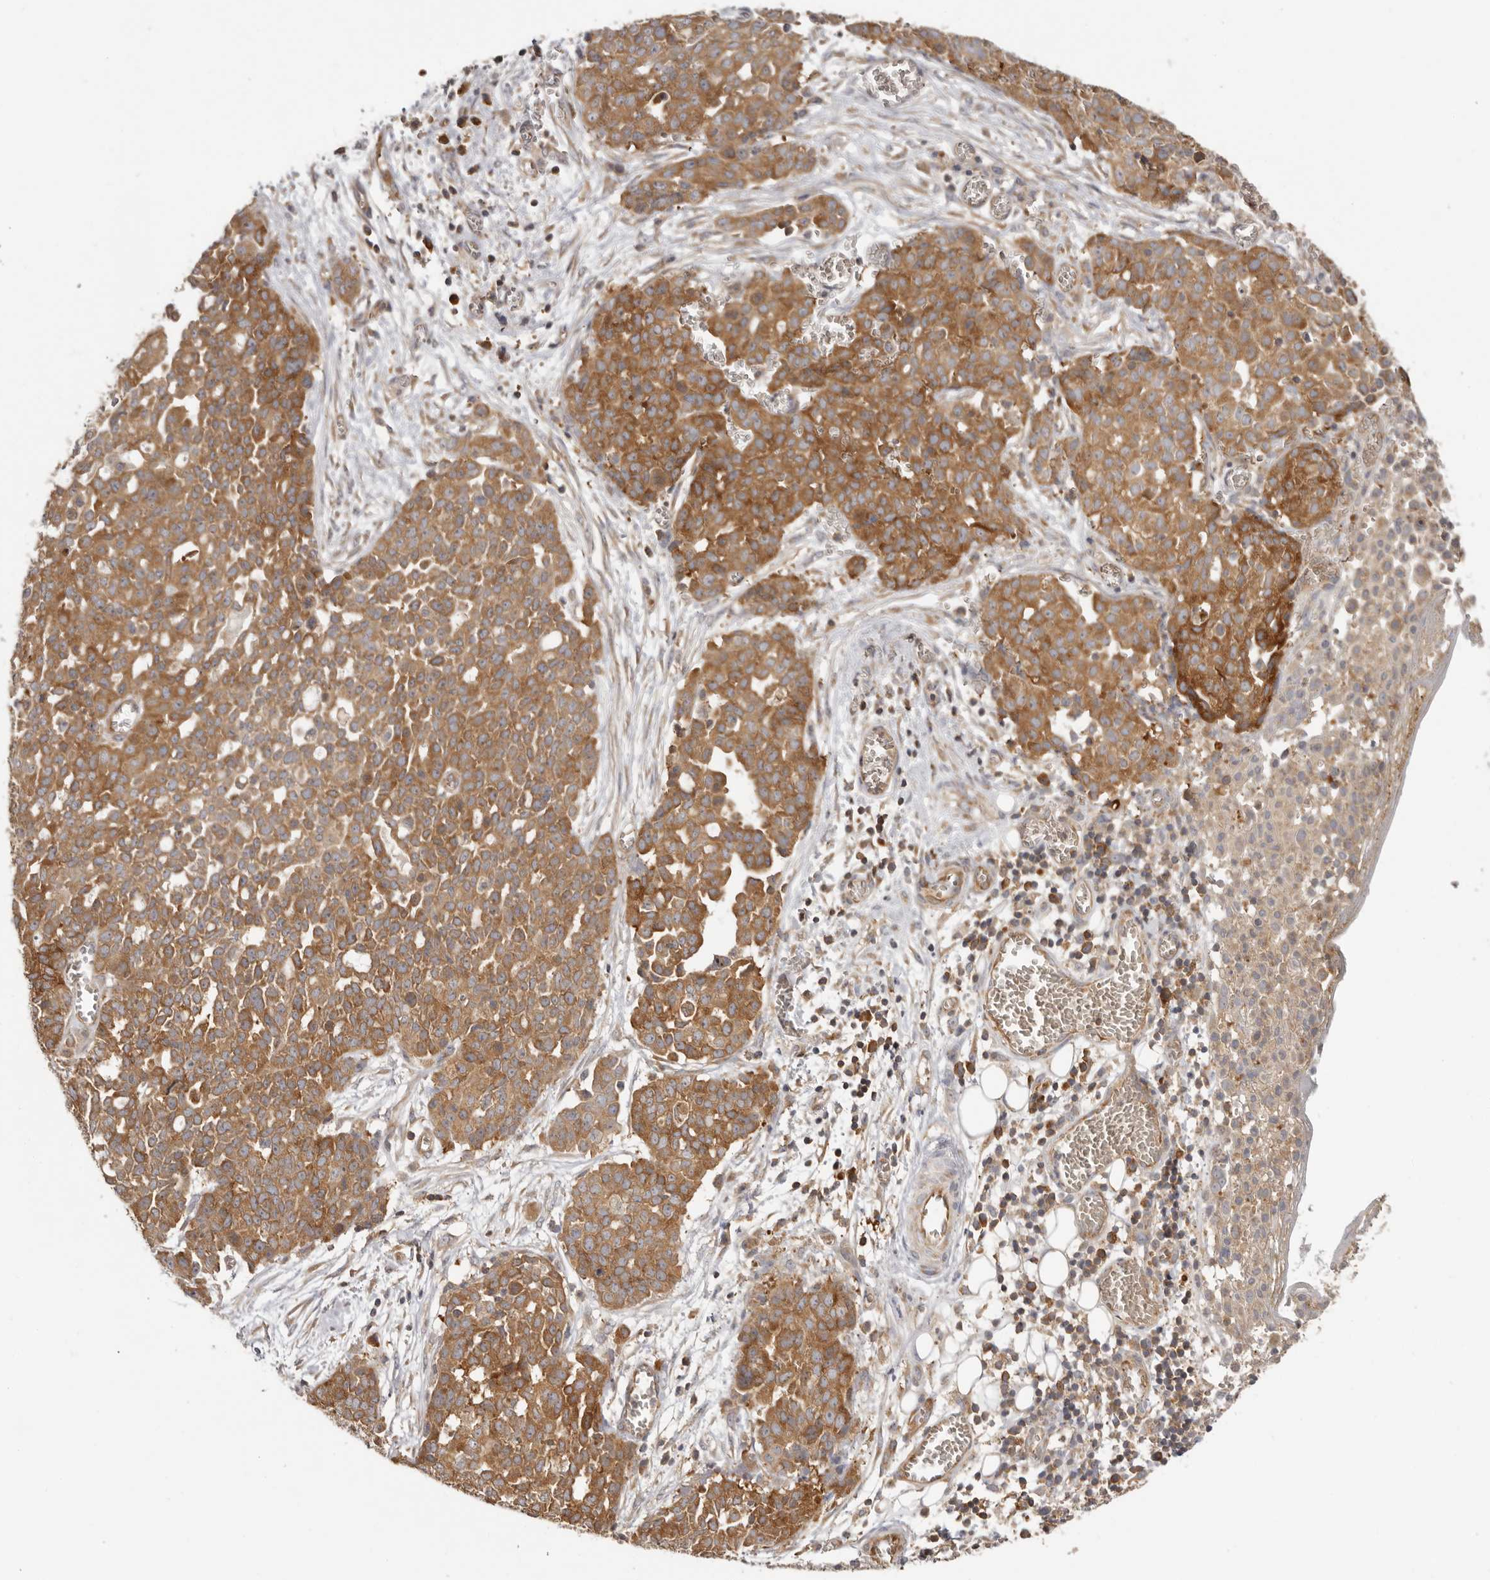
{"staining": {"intensity": "moderate", "quantity": ">75%", "location": "cytoplasmic/membranous"}, "tissue": "ovarian cancer", "cell_type": "Tumor cells", "image_type": "cancer", "snomed": [{"axis": "morphology", "description": "Cystadenocarcinoma, serous, NOS"}, {"axis": "topography", "description": "Soft tissue"}, {"axis": "topography", "description": "Ovary"}], "caption": "Immunohistochemistry of human serous cystadenocarcinoma (ovarian) reveals medium levels of moderate cytoplasmic/membranous expression in about >75% of tumor cells. (DAB (3,3'-diaminobenzidine) IHC with brightfield microscopy, high magnification).", "gene": "EEF1E1", "patient": {"sex": "female", "age": 57}}